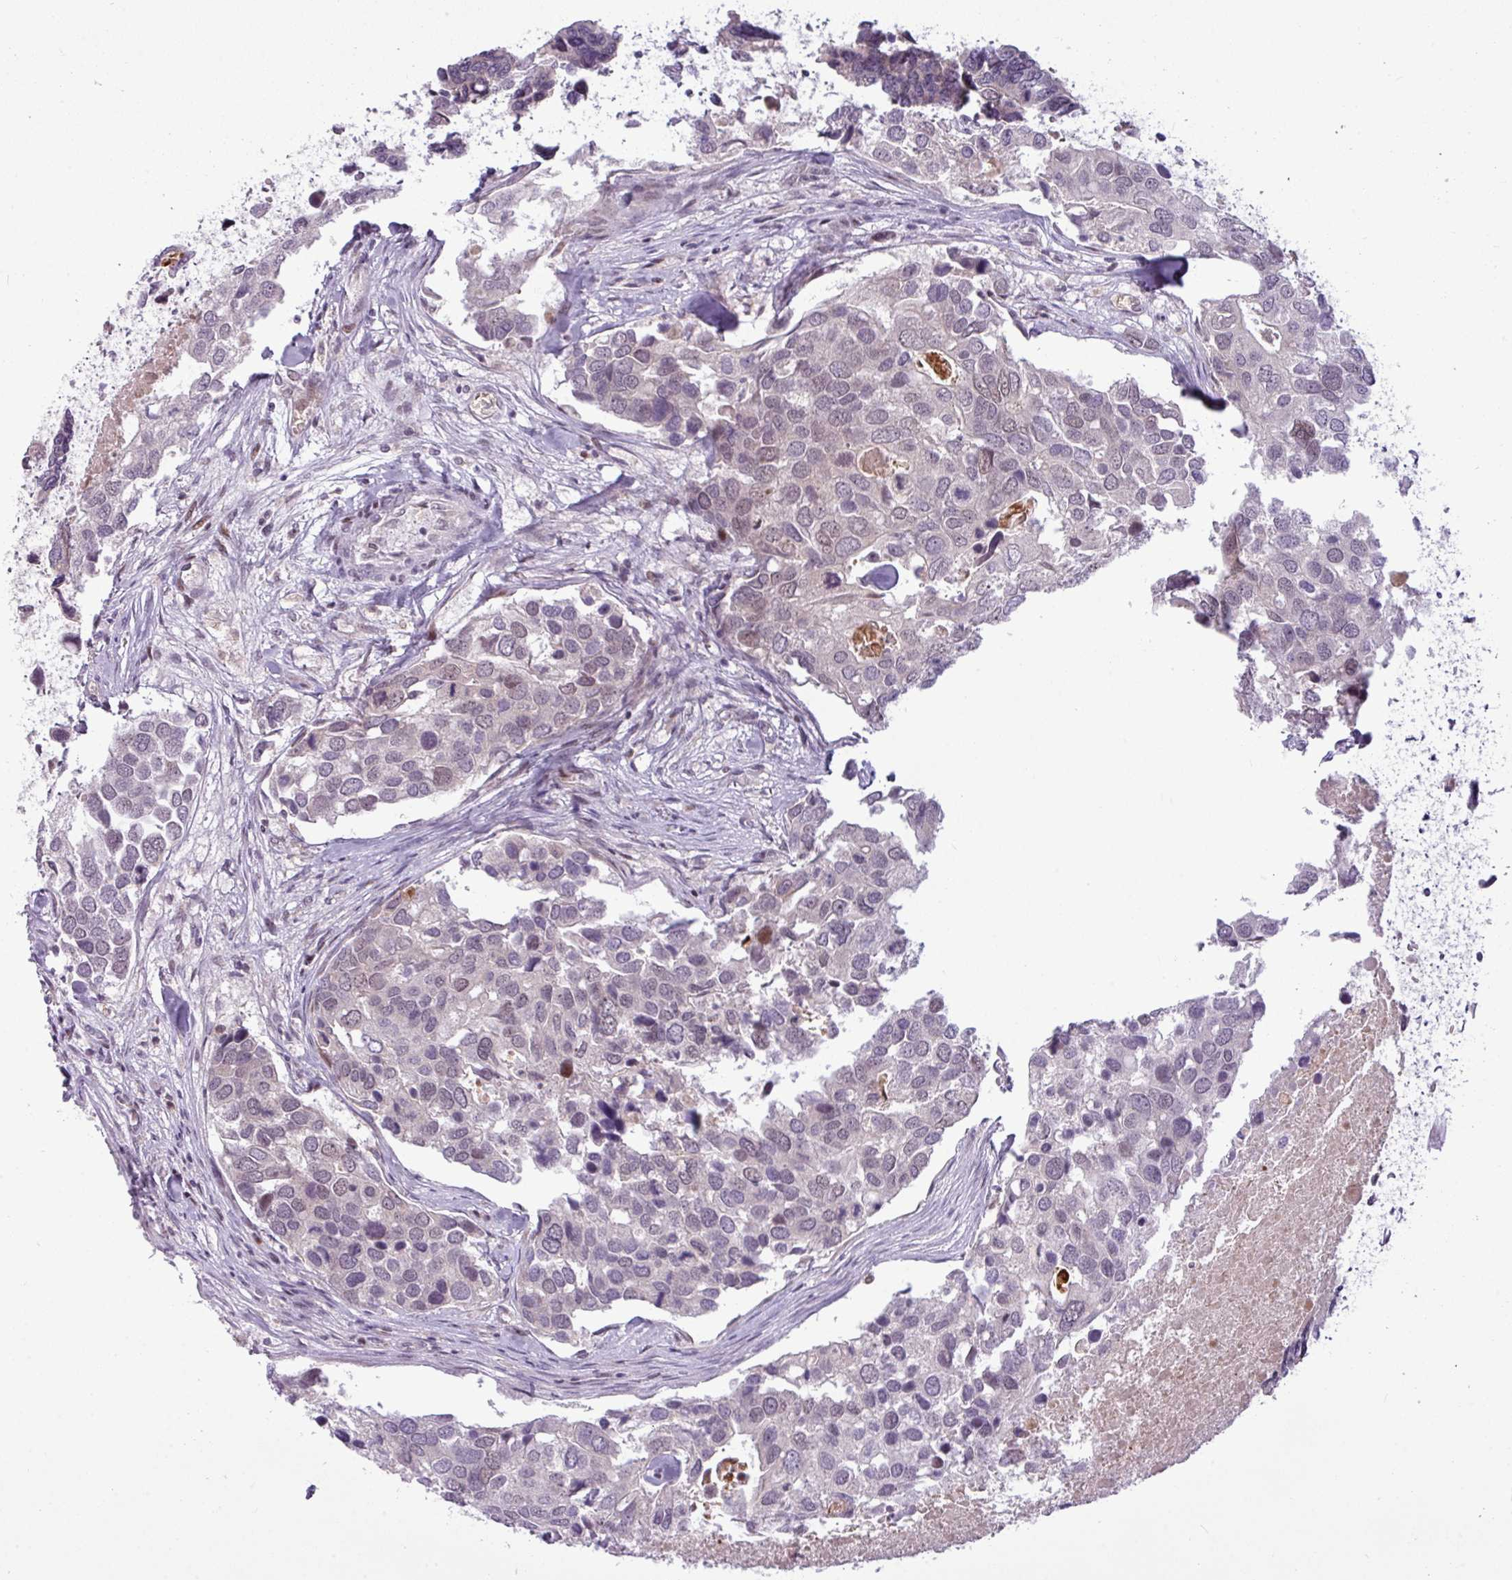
{"staining": {"intensity": "negative", "quantity": "none", "location": "none"}, "tissue": "breast cancer", "cell_type": "Tumor cells", "image_type": "cancer", "snomed": [{"axis": "morphology", "description": "Duct carcinoma"}, {"axis": "topography", "description": "Breast"}], "caption": "Image shows no significant protein staining in tumor cells of intraductal carcinoma (breast).", "gene": "SLC66A2", "patient": {"sex": "female", "age": 83}}